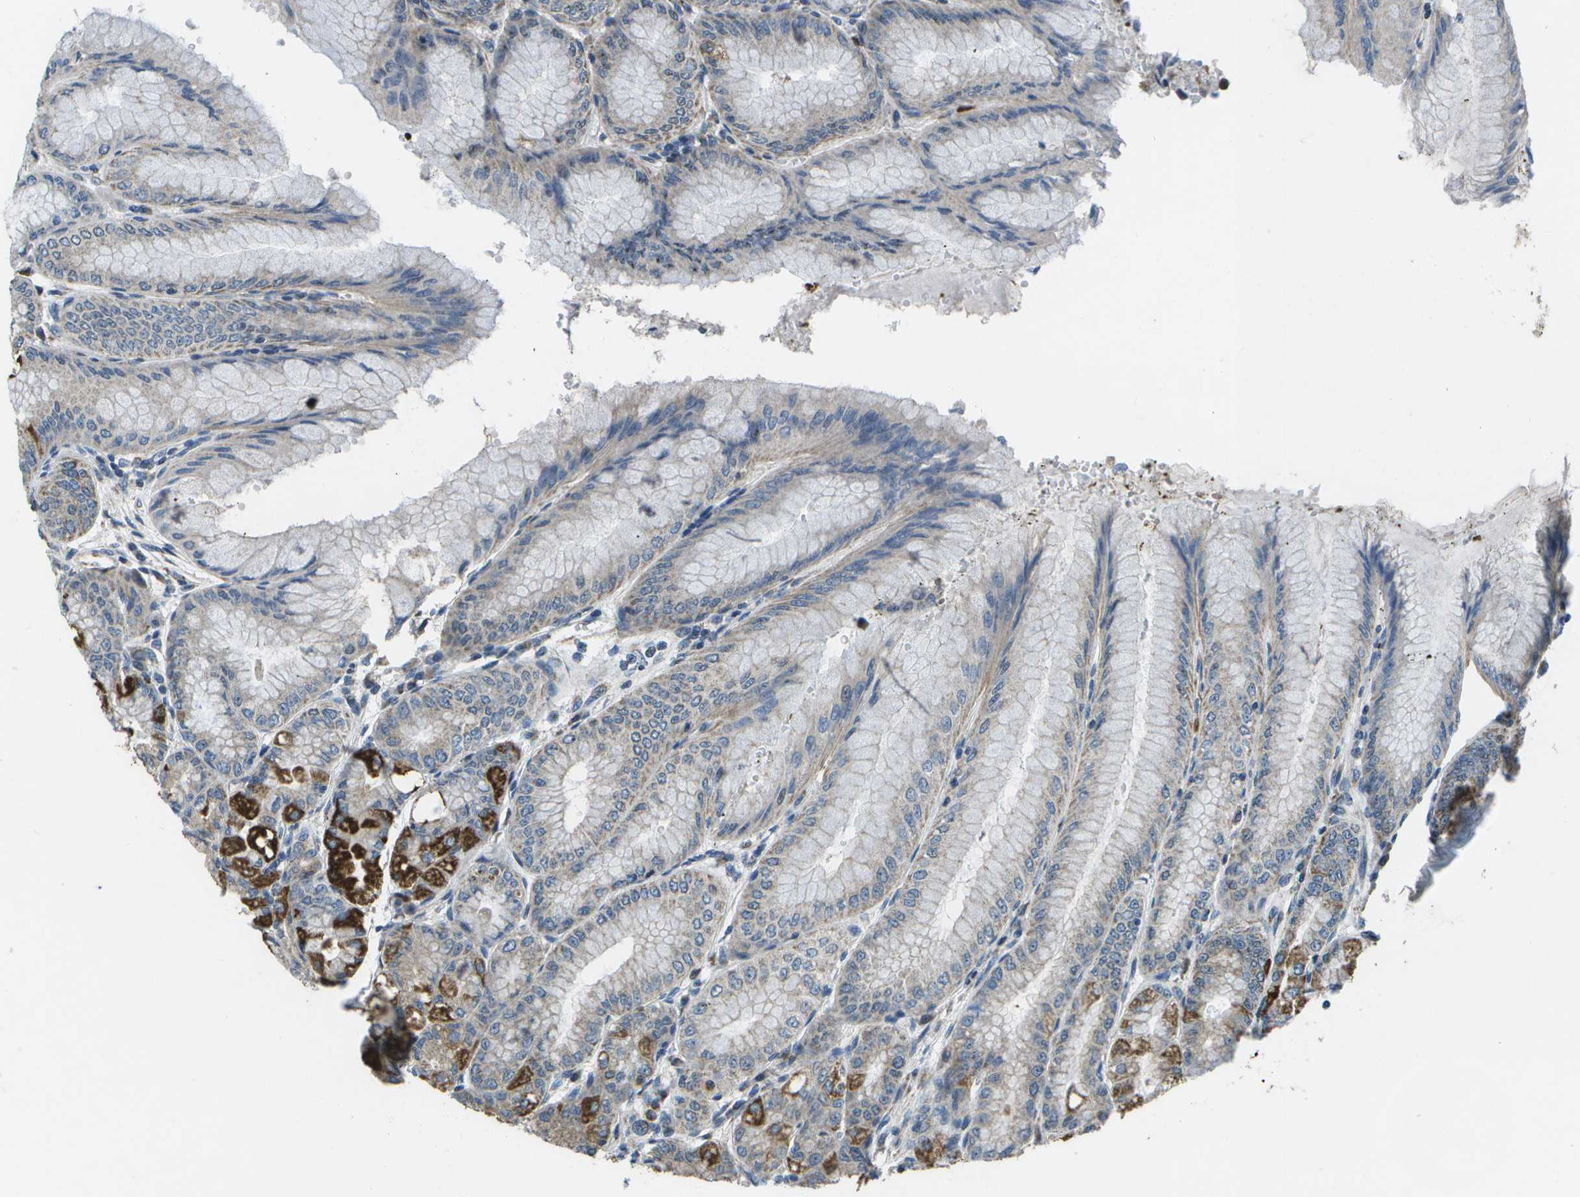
{"staining": {"intensity": "strong", "quantity": "25%-75%", "location": "cytoplasmic/membranous"}, "tissue": "stomach", "cell_type": "Glandular cells", "image_type": "normal", "snomed": [{"axis": "morphology", "description": "Normal tissue, NOS"}, {"axis": "topography", "description": "Stomach, lower"}], "caption": "This is an image of immunohistochemistry staining of benign stomach, which shows strong expression in the cytoplasmic/membranous of glandular cells.", "gene": "GALNT15", "patient": {"sex": "male", "age": 71}}